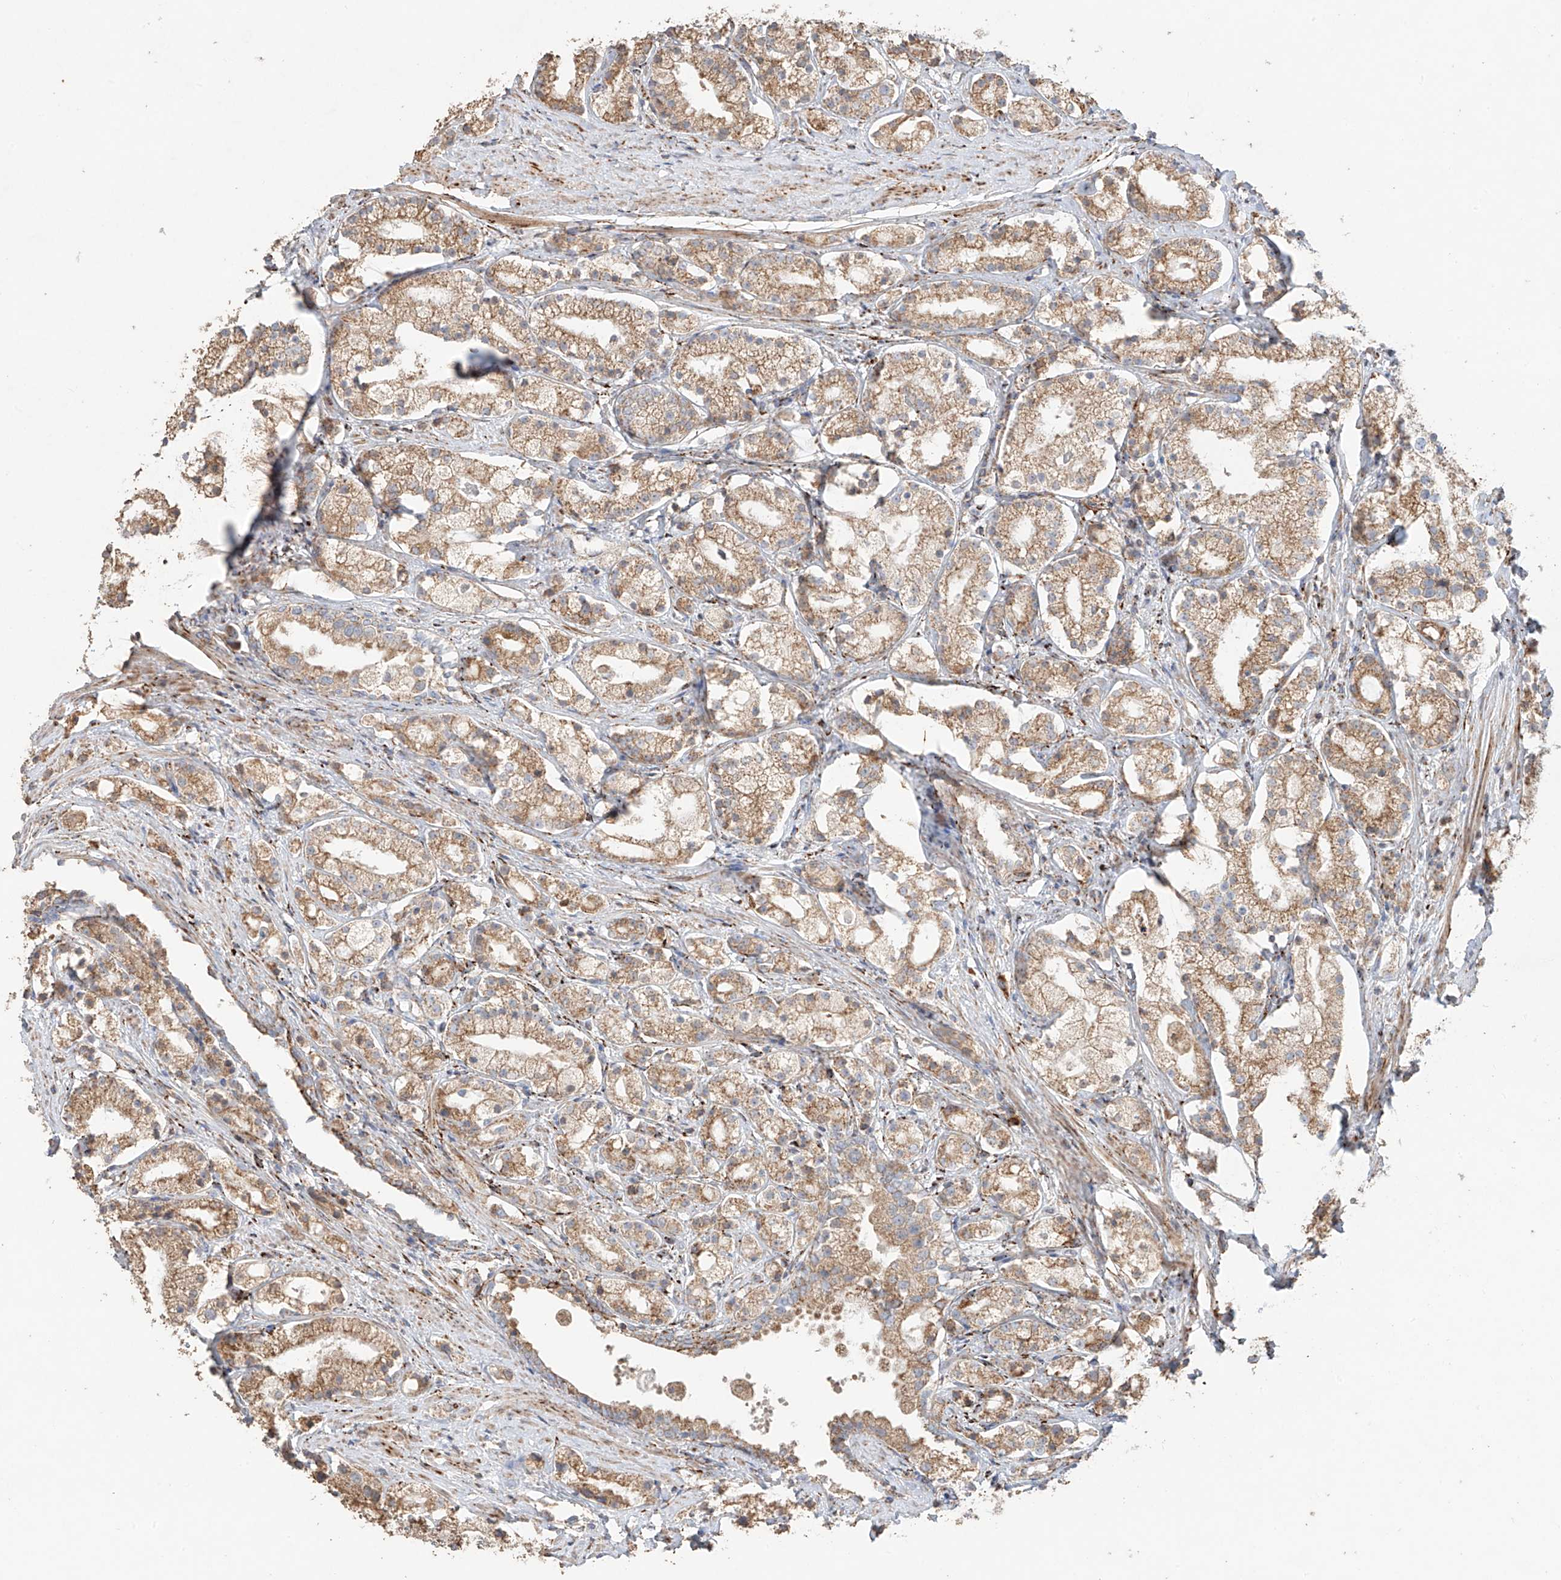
{"staining": {"intensity": "moderate", "quantity": ">75%", "location": "cytoplasmic/membranous"}, "tissue": "prostate cancer", "cell_type": "Tumor cells", "image_type": "cancer", "snomed": [{"axis": "morphology", "description": "Adenocarcinoma, High grade"}, {"axis": "topography", "description": "Prostate"}], "caption": "Adenocarcinoma (high-grade) (prostate) stained with a protein marker exhibits moderate staining in tumor cells.", "gene": "COLGALT2", "patient": {"sex": "male", "age": 69}}